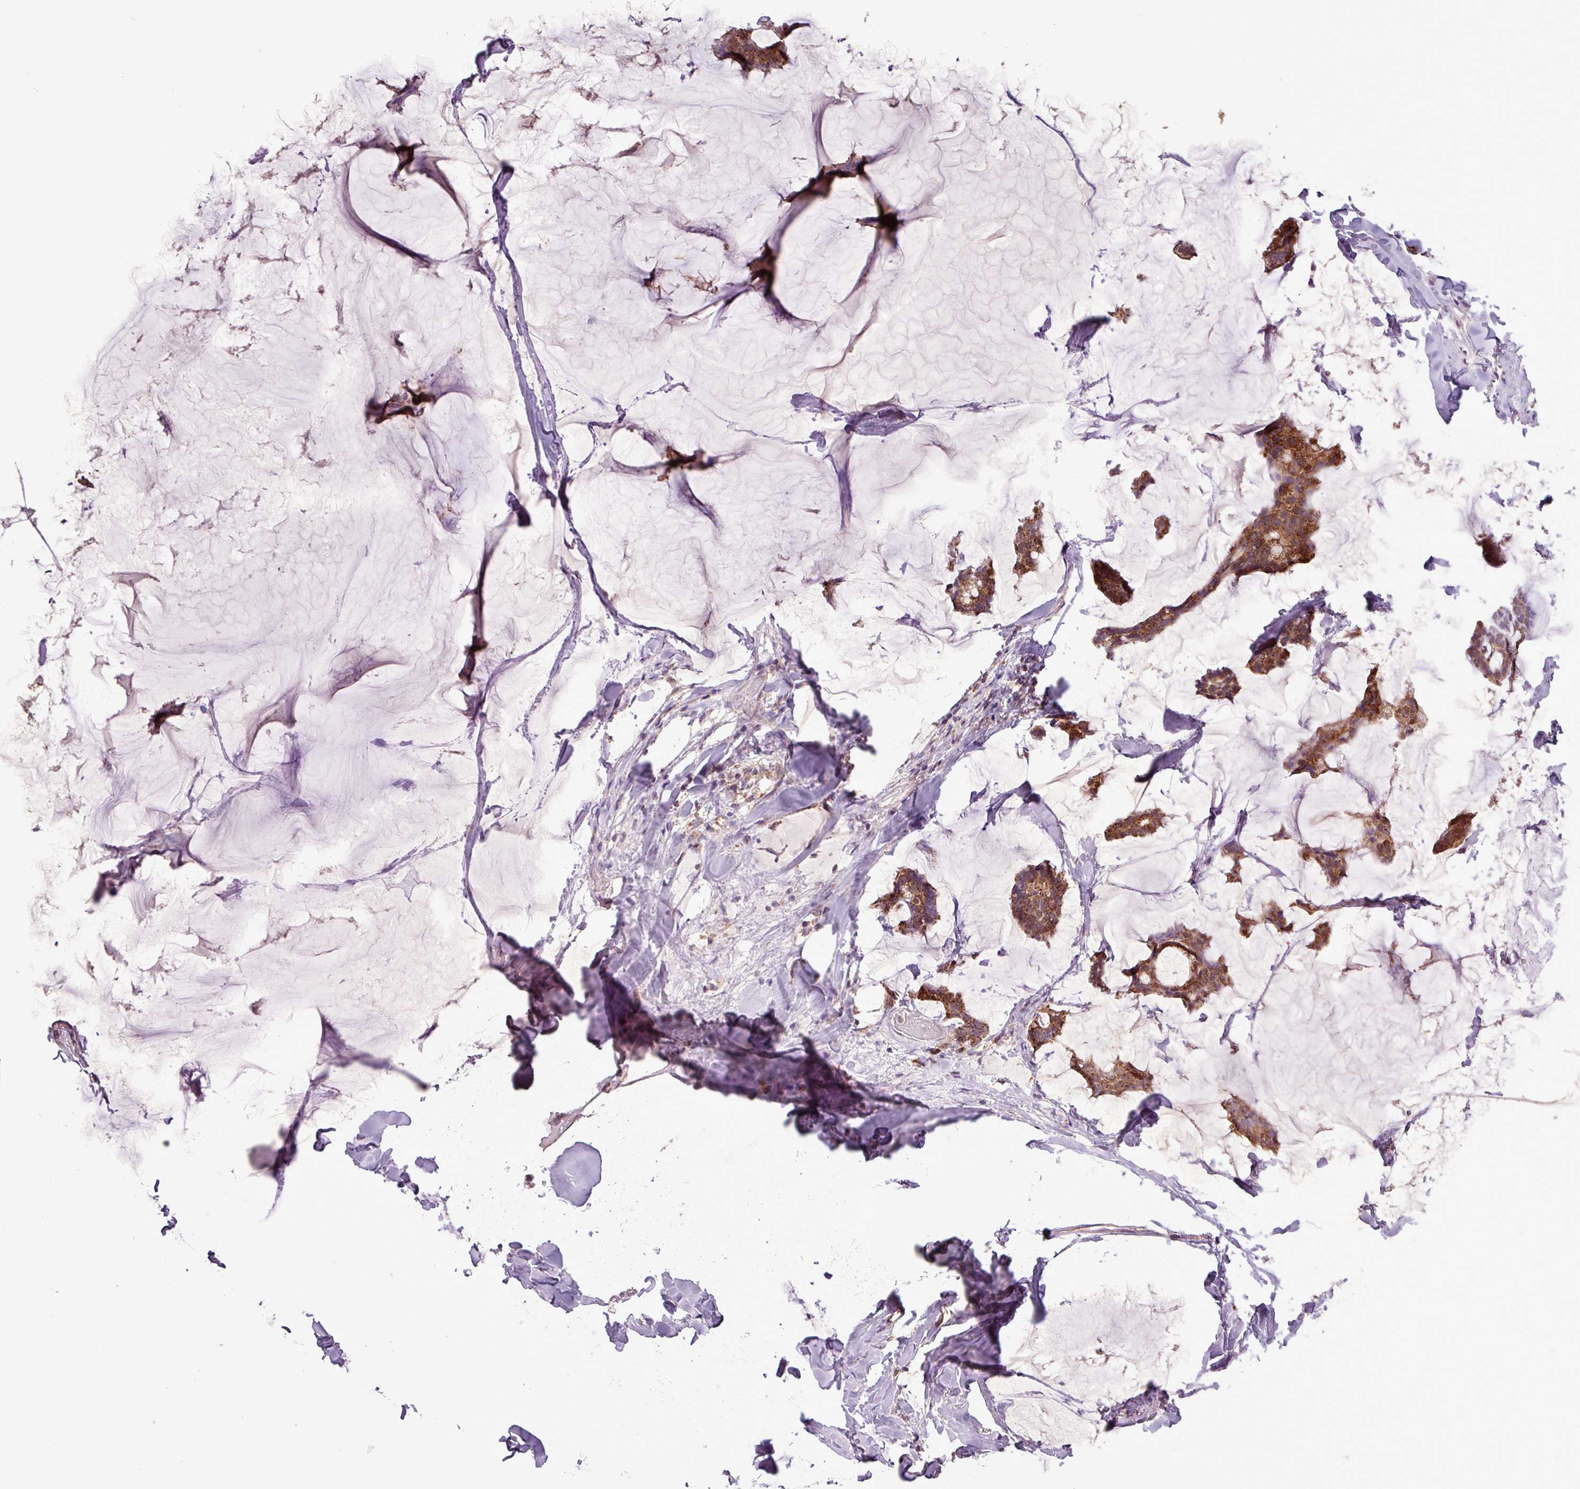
{"staining": {"intensity": "moderate", "quantity": ">75%", "location": "cytoplasmic/membranous"}, "tissue": "breast cancer", "cell_type": "Tumor cells", "image_type": "cancer", "snomed": [{"axis": "morphology", "description": "Duct carcinoma"}, {"axis": "topography", "description": "Breast"}], "caption": "Protein expression analysis of human breast cancer reveals moderate cytoplasmic/membranous positivity in approximately >75% of tumor cells. The protein of interest is stained brown, and the nuclei are stained in blue (DAB IHC with brightfield microscopy, high magnification).", "gene": "MCTP2", "patient": {"sex": "female", "age": 93}}